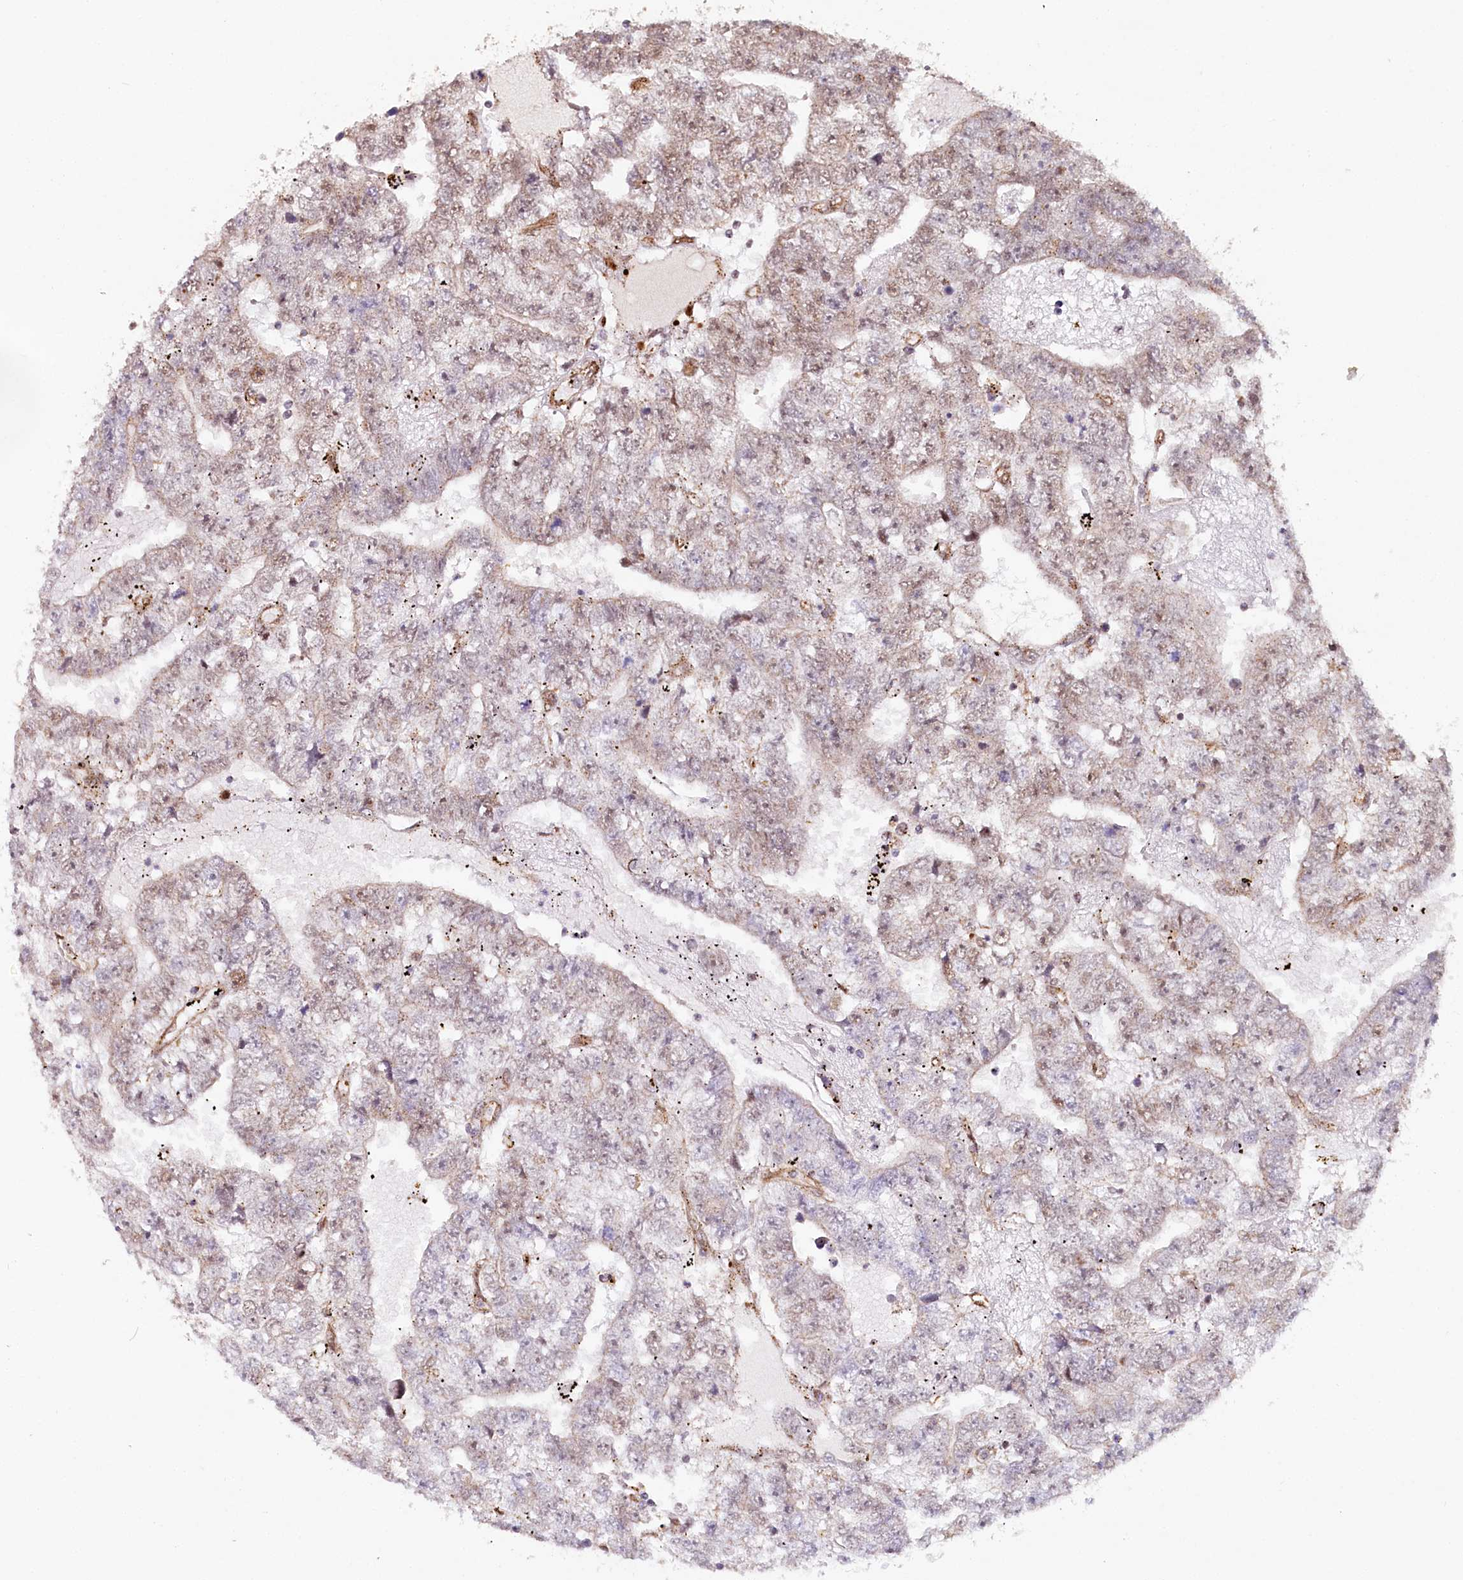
{"staining": {"intensity": "negative", "quantity": "none", "location": "none"}, "tissue": "testis cancer", "cell_type": "Tumor cells", "image_type": "cancer", "snomed": [{"axis": "morphology", "description": "Carcinoma, Embryonal, NOS"}, {"axis": "topography", "description": "Testis"}], "caption": "Human testis cancer (embryonal carcinoma) stained for a protein using immunohistochemistry (IHC) exhibits no expression in tumor cells.", "gene": "COPG1", "patient": {"sex": "male", "age": 25}}